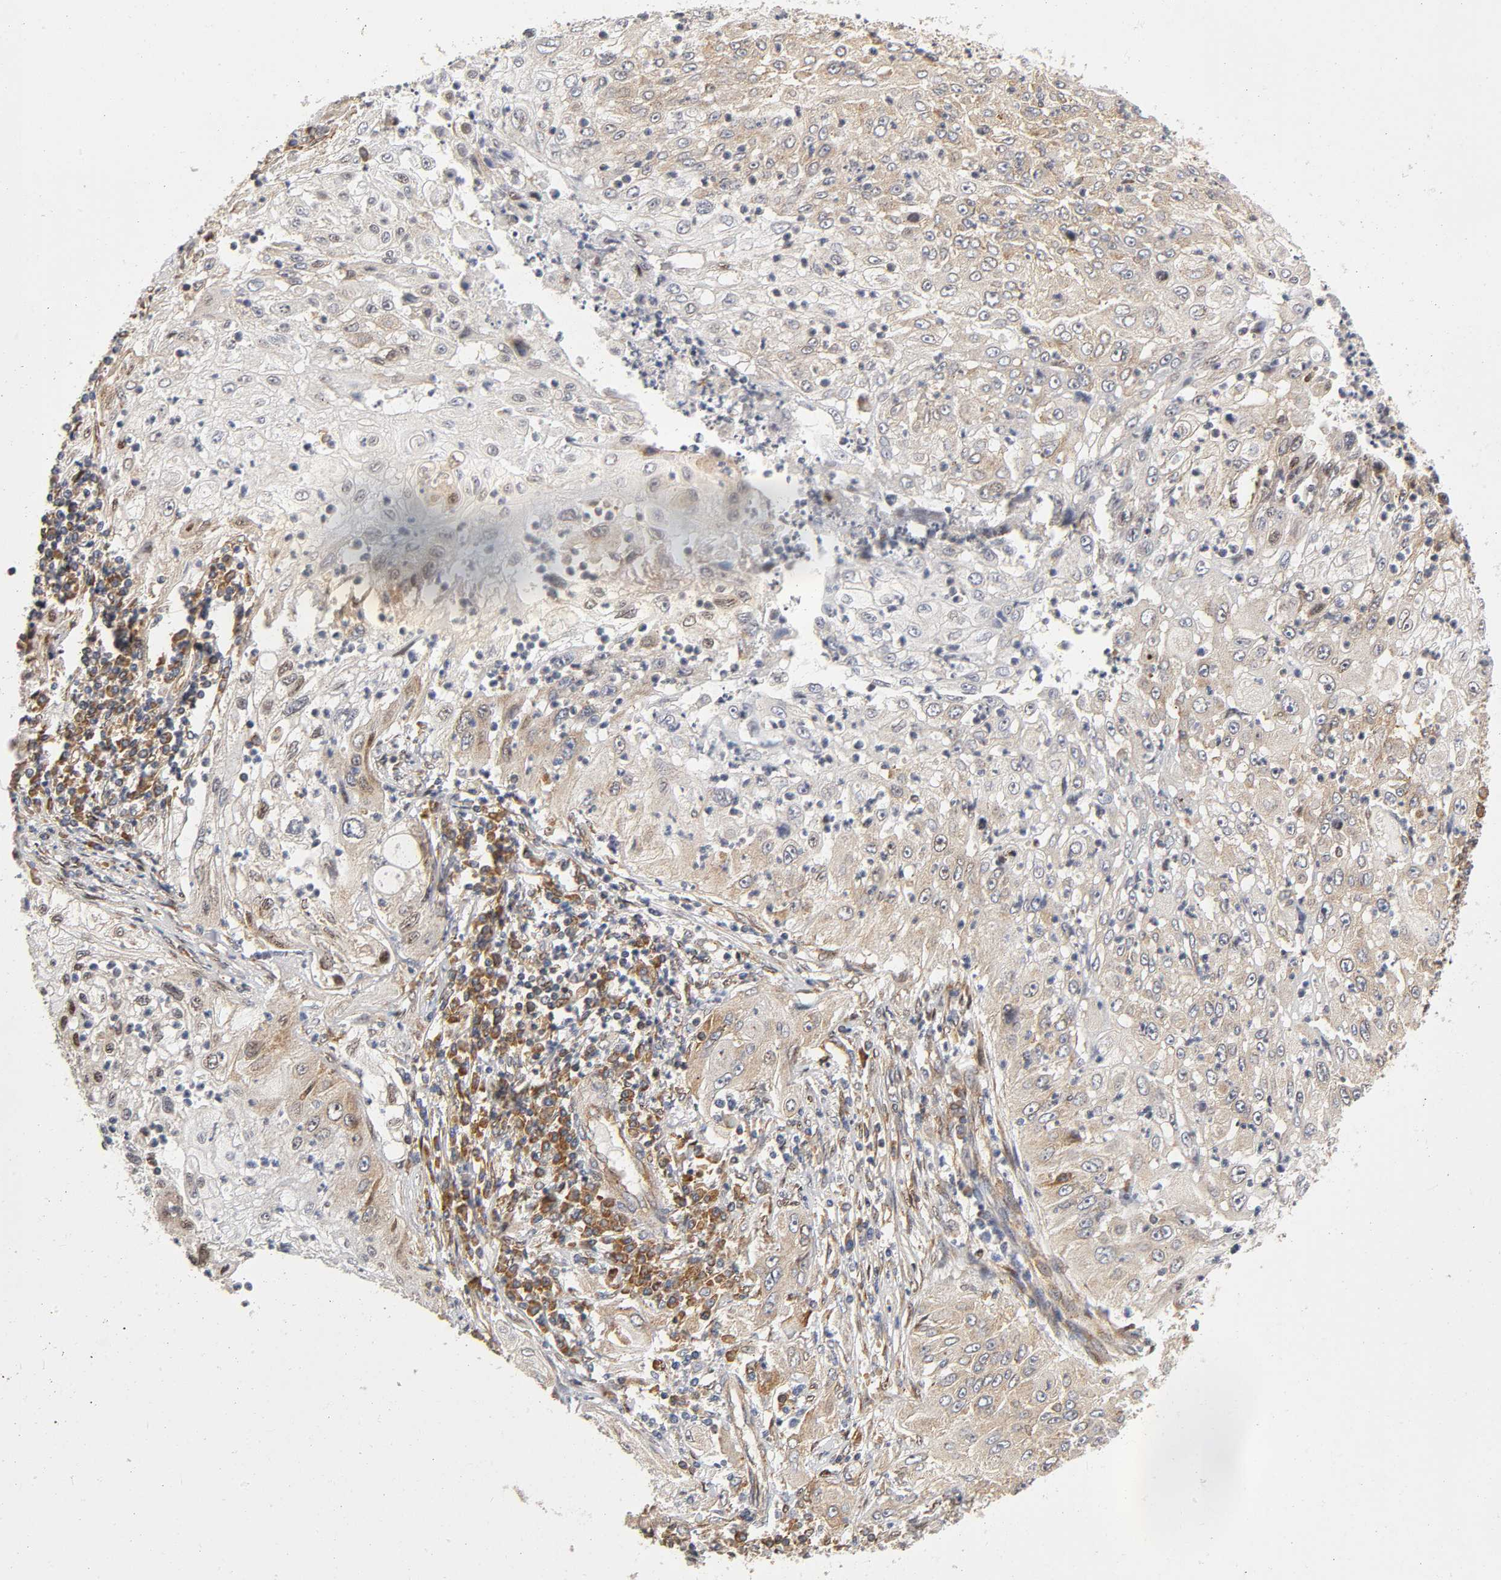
{"staining": {"intensity": "weak", "quantity": "25%-75%", "location": "cytoplasmic/membranous,nuclear"}, "tissue": "lung cancer", "cell_type": "Tumor cells", "image_type": "cancer", "snomed": [{"axis": "morphology", "description": "Inflammation, NOS"}, {"axis": "morphology", "description": "Squamous cell carcinoma, NOS"}, {"axis": "topography", "description": "Lymph node"}, {"axis": "topography", "description": "Soft tissue"}, {"axis": "topography", "description": "Lung"}], "caption": "A high-resolution photomicrograph shows IHC staining of lung squamous cell carcinoma, which displays weak cytoplasmic/membranous and nuclear positivity in about 25%-75% of tumor cells.", "gene": "PAFAH1B1", "patient": {"sex": "male", "age": 66}}